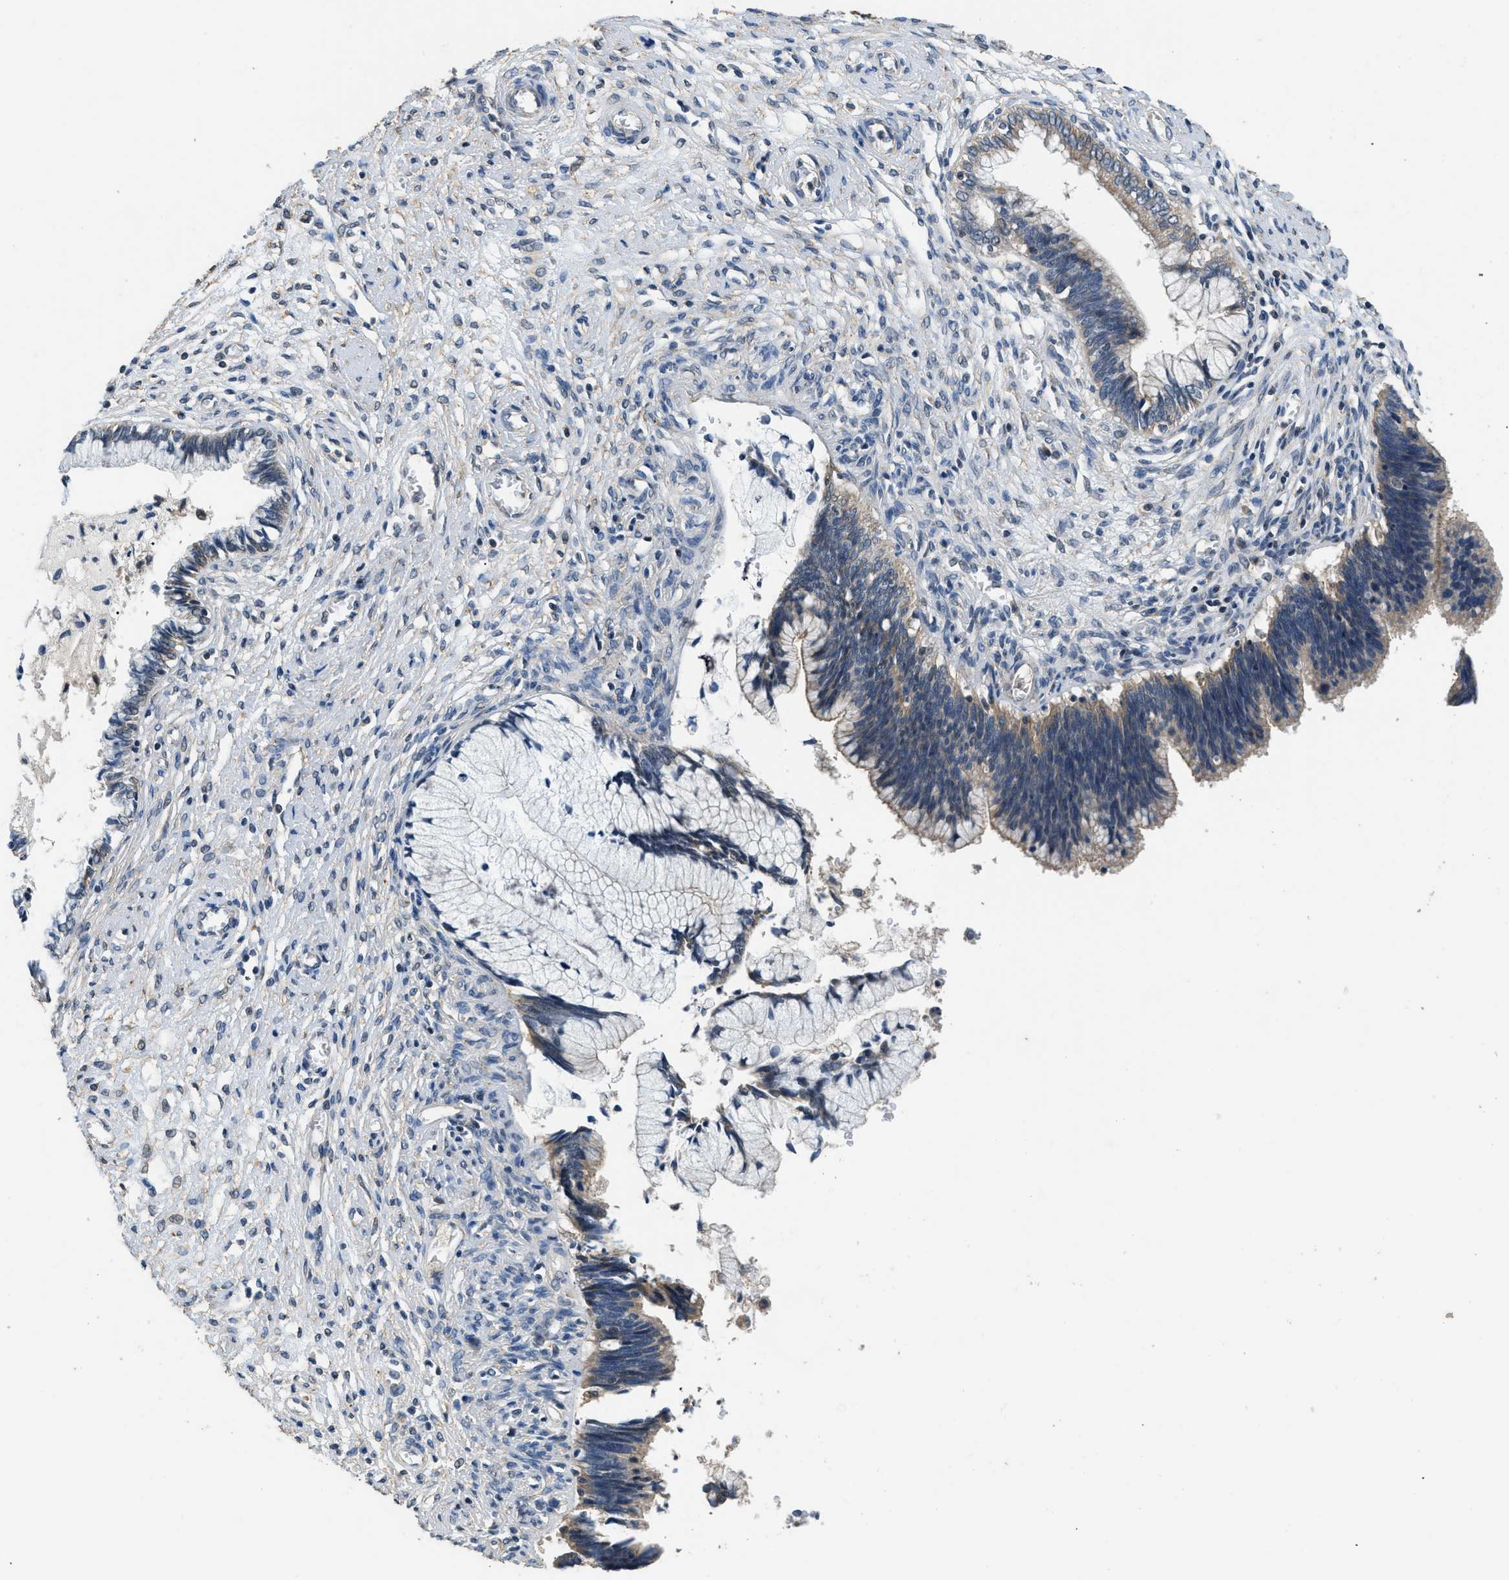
{"staining": {"intensity": "weak", "quantity": "<25%", "location": "cytoplasmic/membranous"}, "tissue": "cervical cancer", "cell_type": "Tumor cells", "image_type": "cancer", "snomed": [{"axis": "morphology", "description": "Adenocarcinoma, NOS"}, {"axis": "topography", "description": "Cervix"}], "caption": "High magnification brightfield microscopy of cervical cancer (adenocarcinoma) stained with DAB (brown) and counterstained with hematoxylin (blue): tumor cells show no significant expression. The staining was performed using DAB to visualize the protein expression in brown, while the nuclei were stained in blue with hematoxylin (Magnification: 20x).", "gene": "SSH2", "patient": {"sex": "female", "age": 44}}